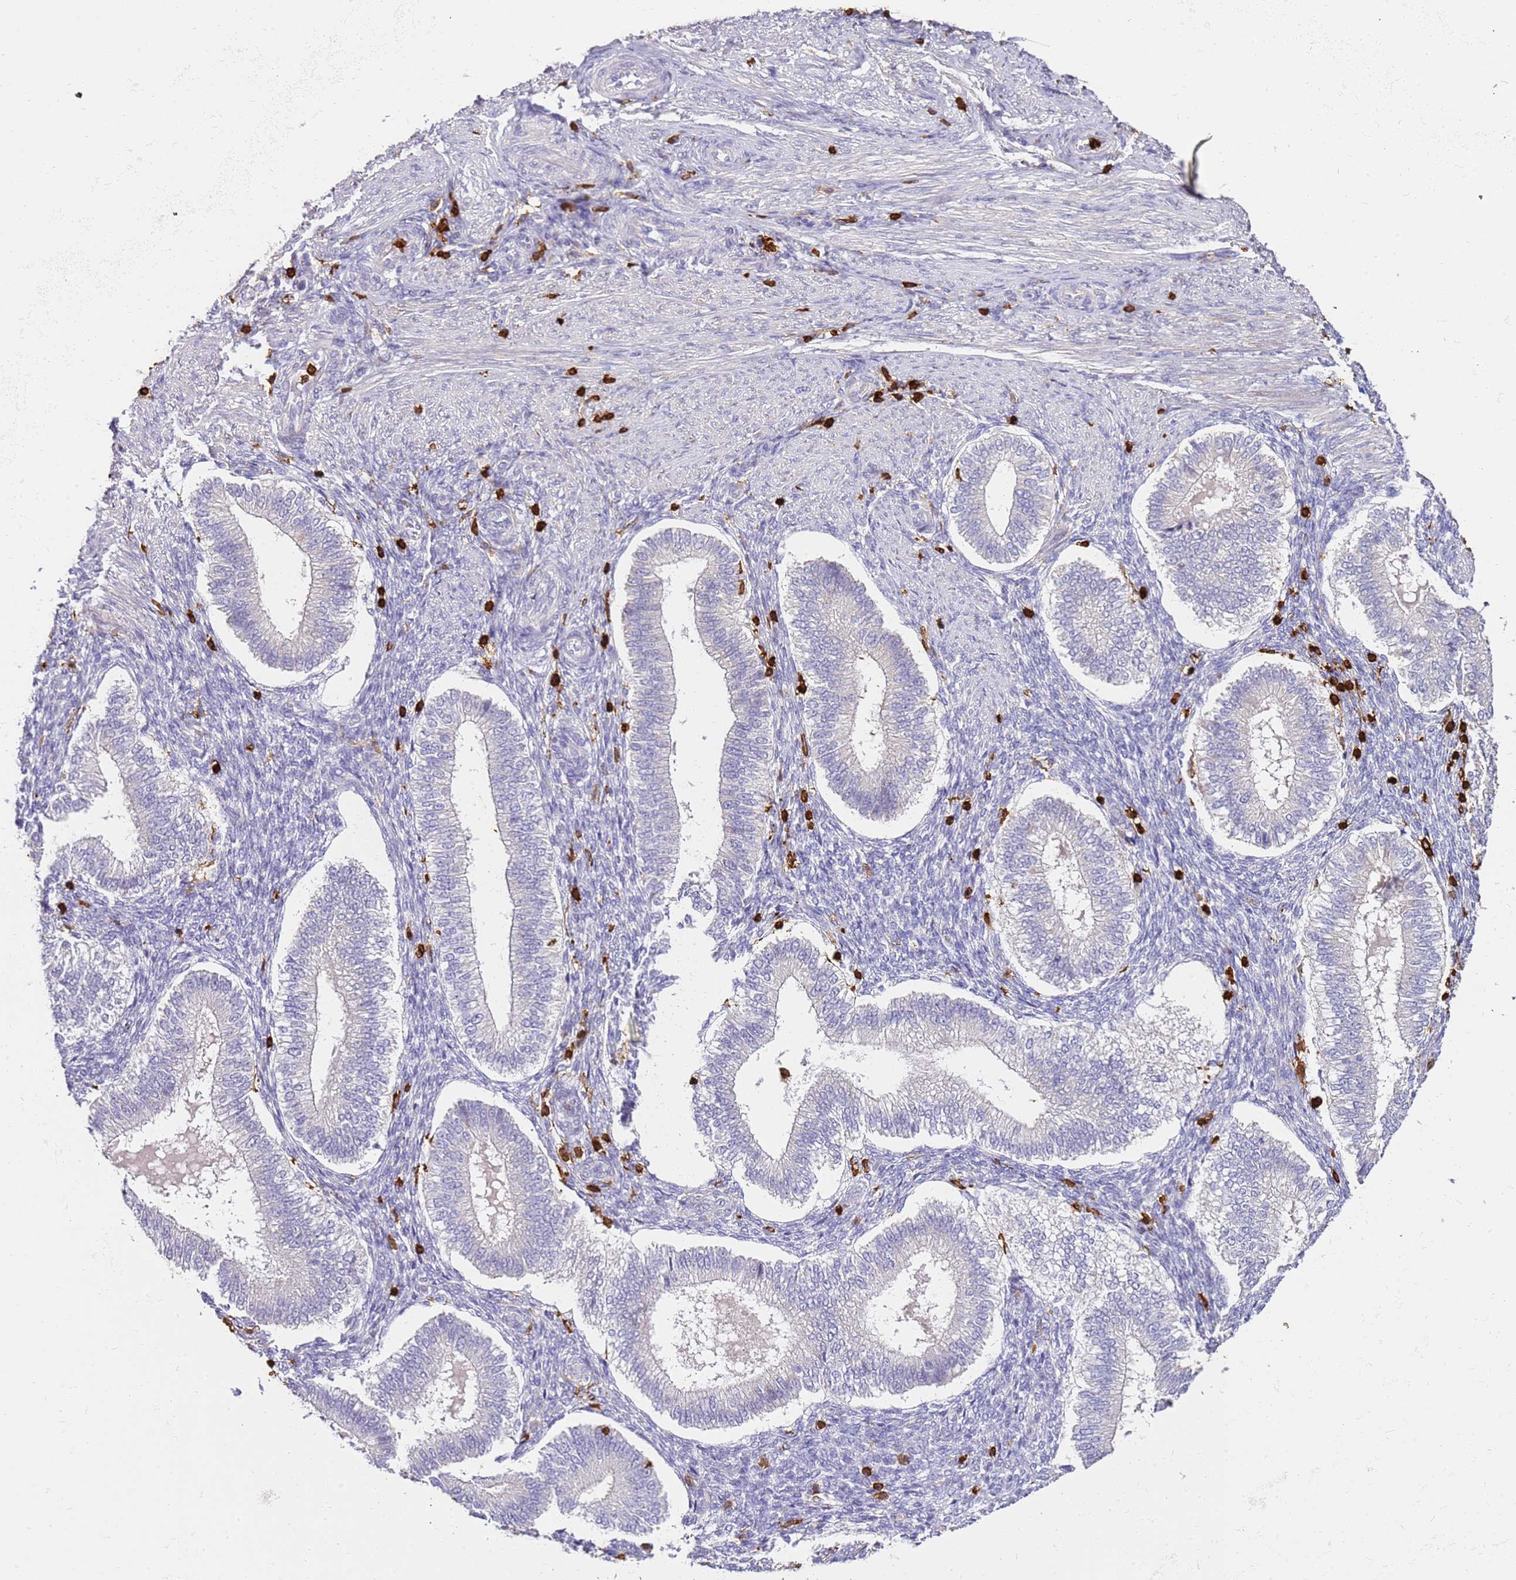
{"staining": {"intensity": "negative", "quantity": "none", "location": "none"}, "tissue": "endometrium", "cell_type": "Cells in endometrial stroma", "image_type": "normal", "snomed": [{"axis": "morphology", "description": "Normal tissue, NOS"}, {"axis": "topography", "description": "Endometrium"}], "caption": "Protein analysis of normal endometrium shows no significant expression in cells in endometrial stroma. Nuclei are stained in blue.", "gene": "CORO1A", "patient": {"sex": "female", "age": 25}}